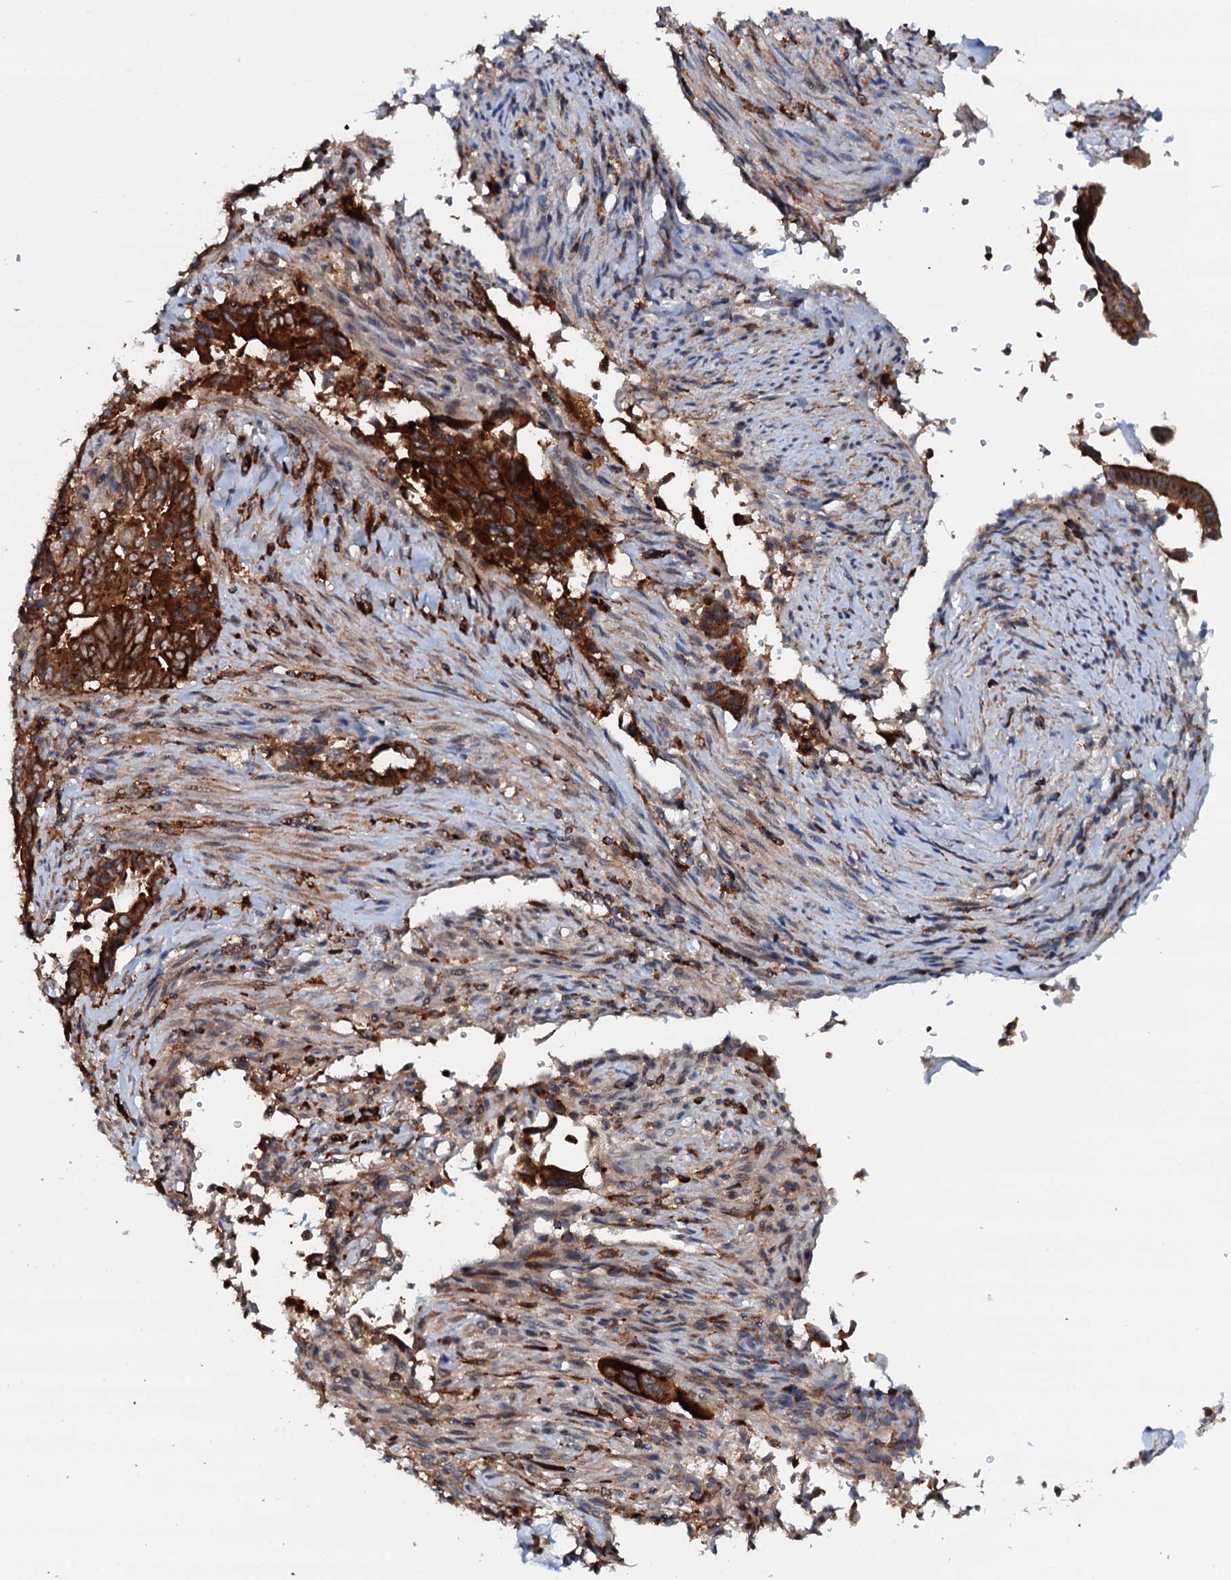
{"staining": {"intensity": "strong", "quantity": ">75%", "location": "cytoplasmic/membranous"}, "tissue": "pancreatic cancer", "cell_type": "Tumor cells", "image_type": "cancer", "snomed": [{"axis": "morphology", "description": "Adenocarcinoma, NOS"}, {"axis": "topography", "description": "Pancreas"}], "caption": "High-magnification brightfield microscopy of pancreatic cancer (adenocarcinoma) stained with DAB (brown) and counterstained with hematoxylin (blue). tumor cells exhibit strong cytoplasmic/membranous staining is seen in approximately>75% of cells.", "gene": "VAMP8", "patient": {"sex": "male", "age": 70}}